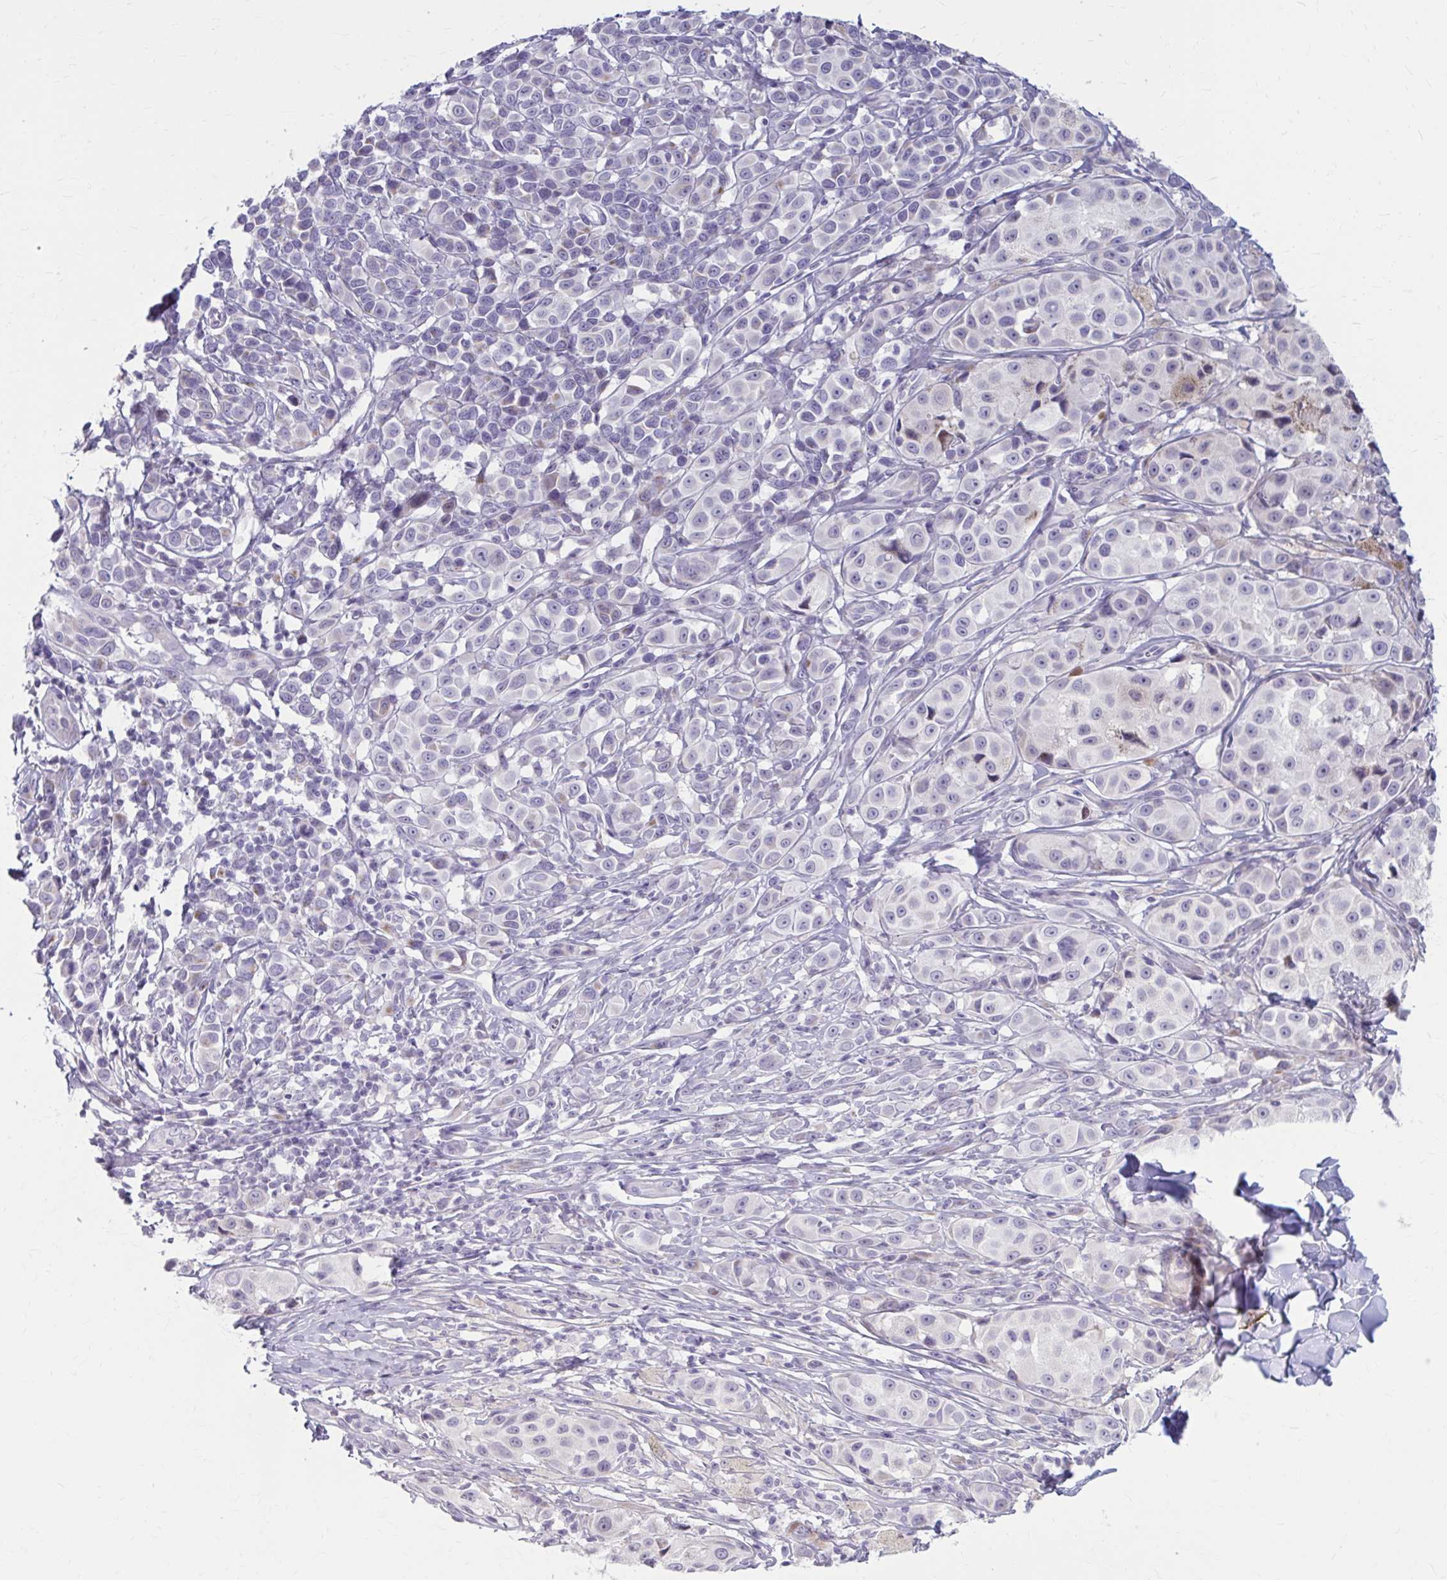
{"staining": {"intensity": "negative", "quantity": "none", "location": "none"}, "tissue": "melanoma", "cell_type": "Tumor cells", "image_type": "cancer", "snomed": [{"axis": "morphology", "description": "Malignant melanoma, NOS"}, {"axis": "topography", "description": "Skin"}], "caption": "High magnification brightfield microscopy of malignant melanoma stained with DAB (brown) and counterstained with hematoxylin (blue): tumor cells show no significant expression.", "gene": "MSMO1", "patient": {"sex": "male", "age": 39}}